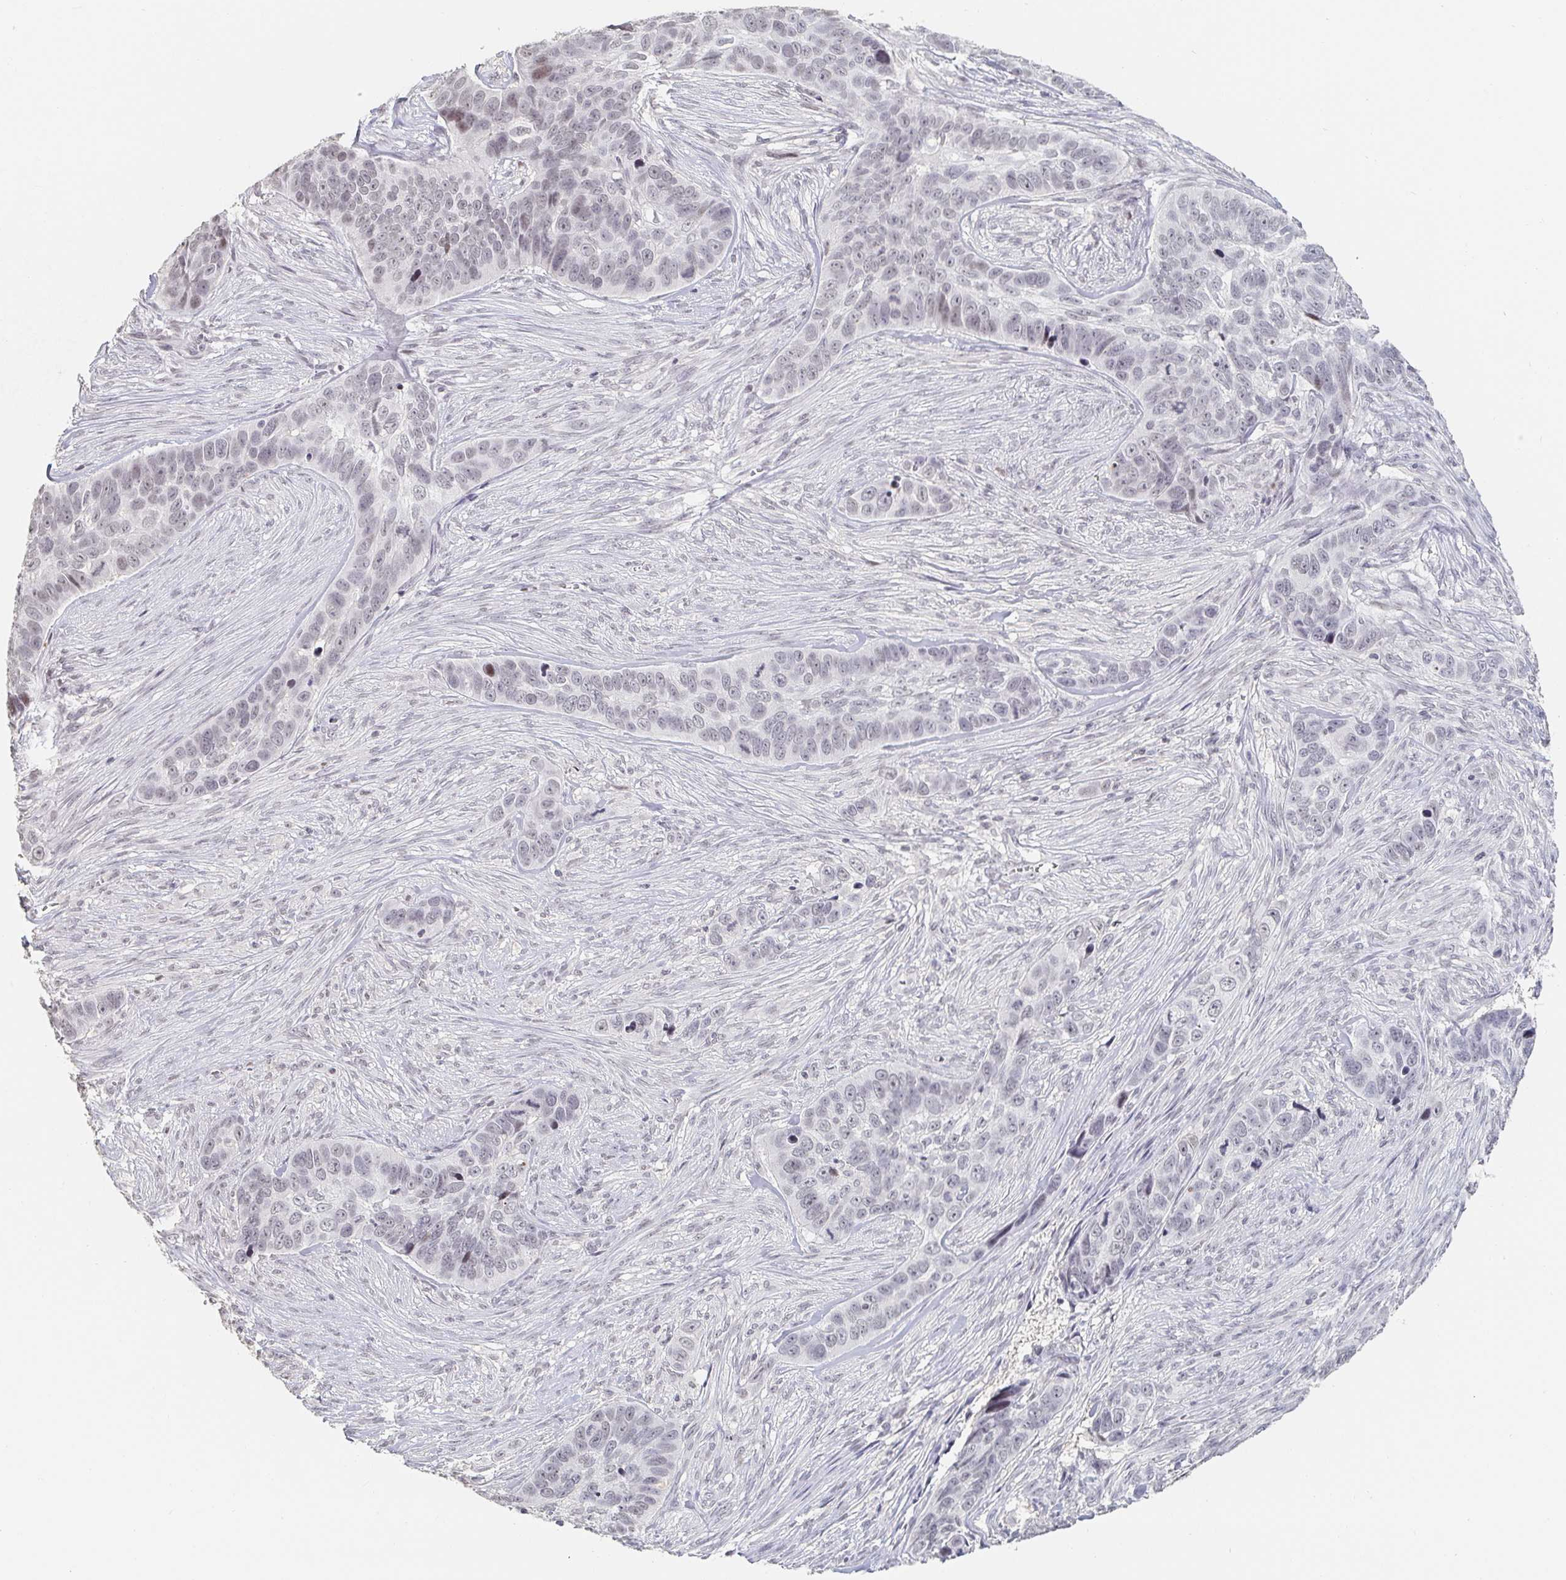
{"staining": {"intensity": "negative", "quantity": "none", "location": "none"}, "tissue": "skin cancer", "cell_type": "Tumor cells", "image_type": "cancer", "snomed": [{"axis": "morphology", "description": "Basal cell carcinoma"}, {"axis": "topography", "description": "Skin"}], "caption": "Protein analysis of skin cancer (basal cell carcinoma) exhibits no significant positivity in tumor cells.", "gene": "NME9", "patient": {"sex": "female", "age": 82}}